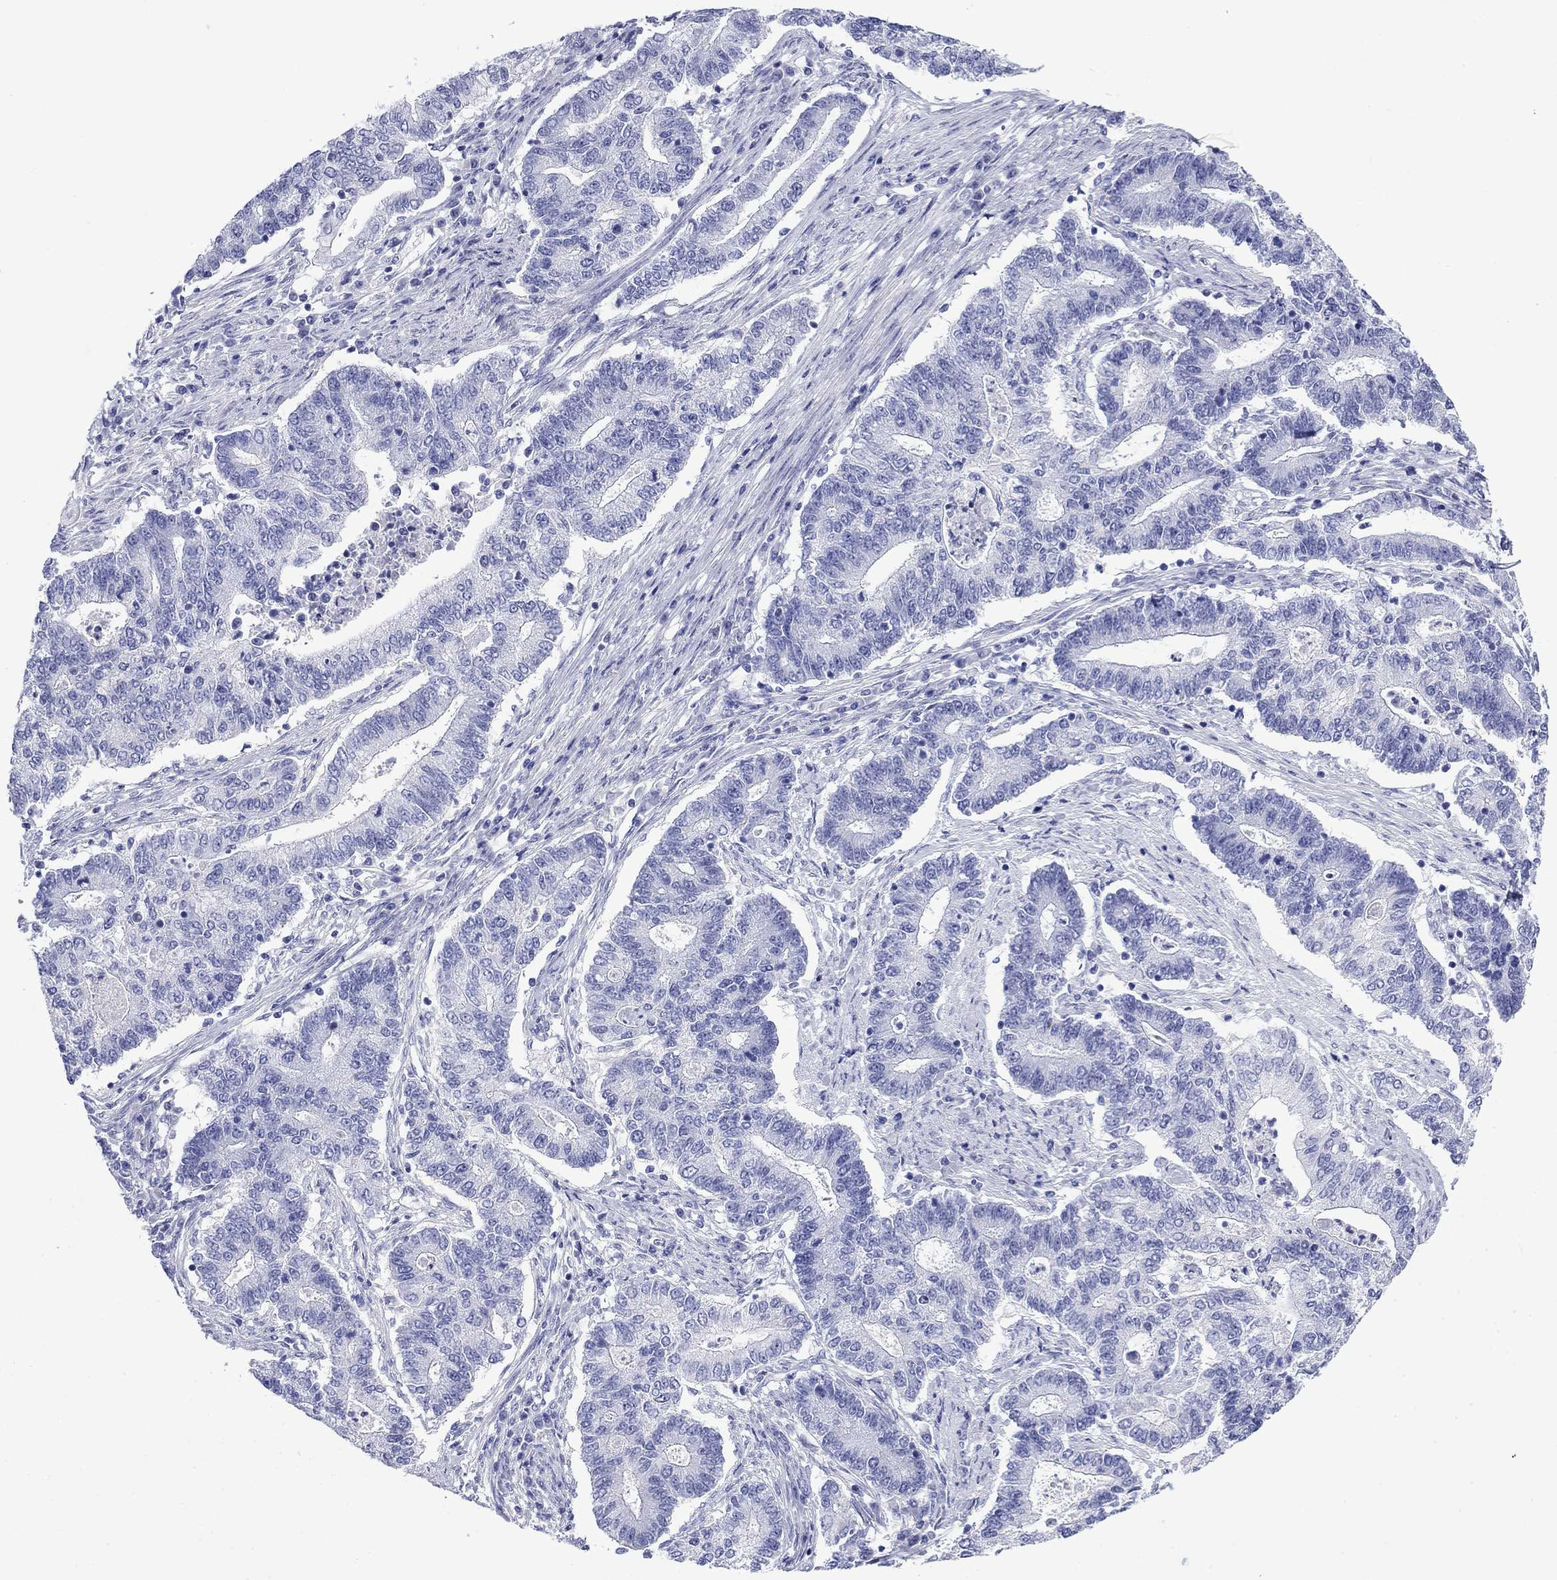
{"staining": {"intensity": "negative", "quantity": "none", "location": "none"}, "tissue": "endometrial cancer", "cell_type": "Tumor cells", "image_type": "cancer", "snomed": [{"axis": "morphology", "description": "Adenocarcinoma, NOS"}, {"axis": "topography", "description": "Uterus"}, {"axis": "topography", "description": "Endometrium"}], "caption": "The immunohistochemistry photomicrograph has no significant staining in tumor cells of endometrial cancer (adenocarcinoma) tissue.", "gene": "GIP", "patient": {"sex": "female", "age": 54}}